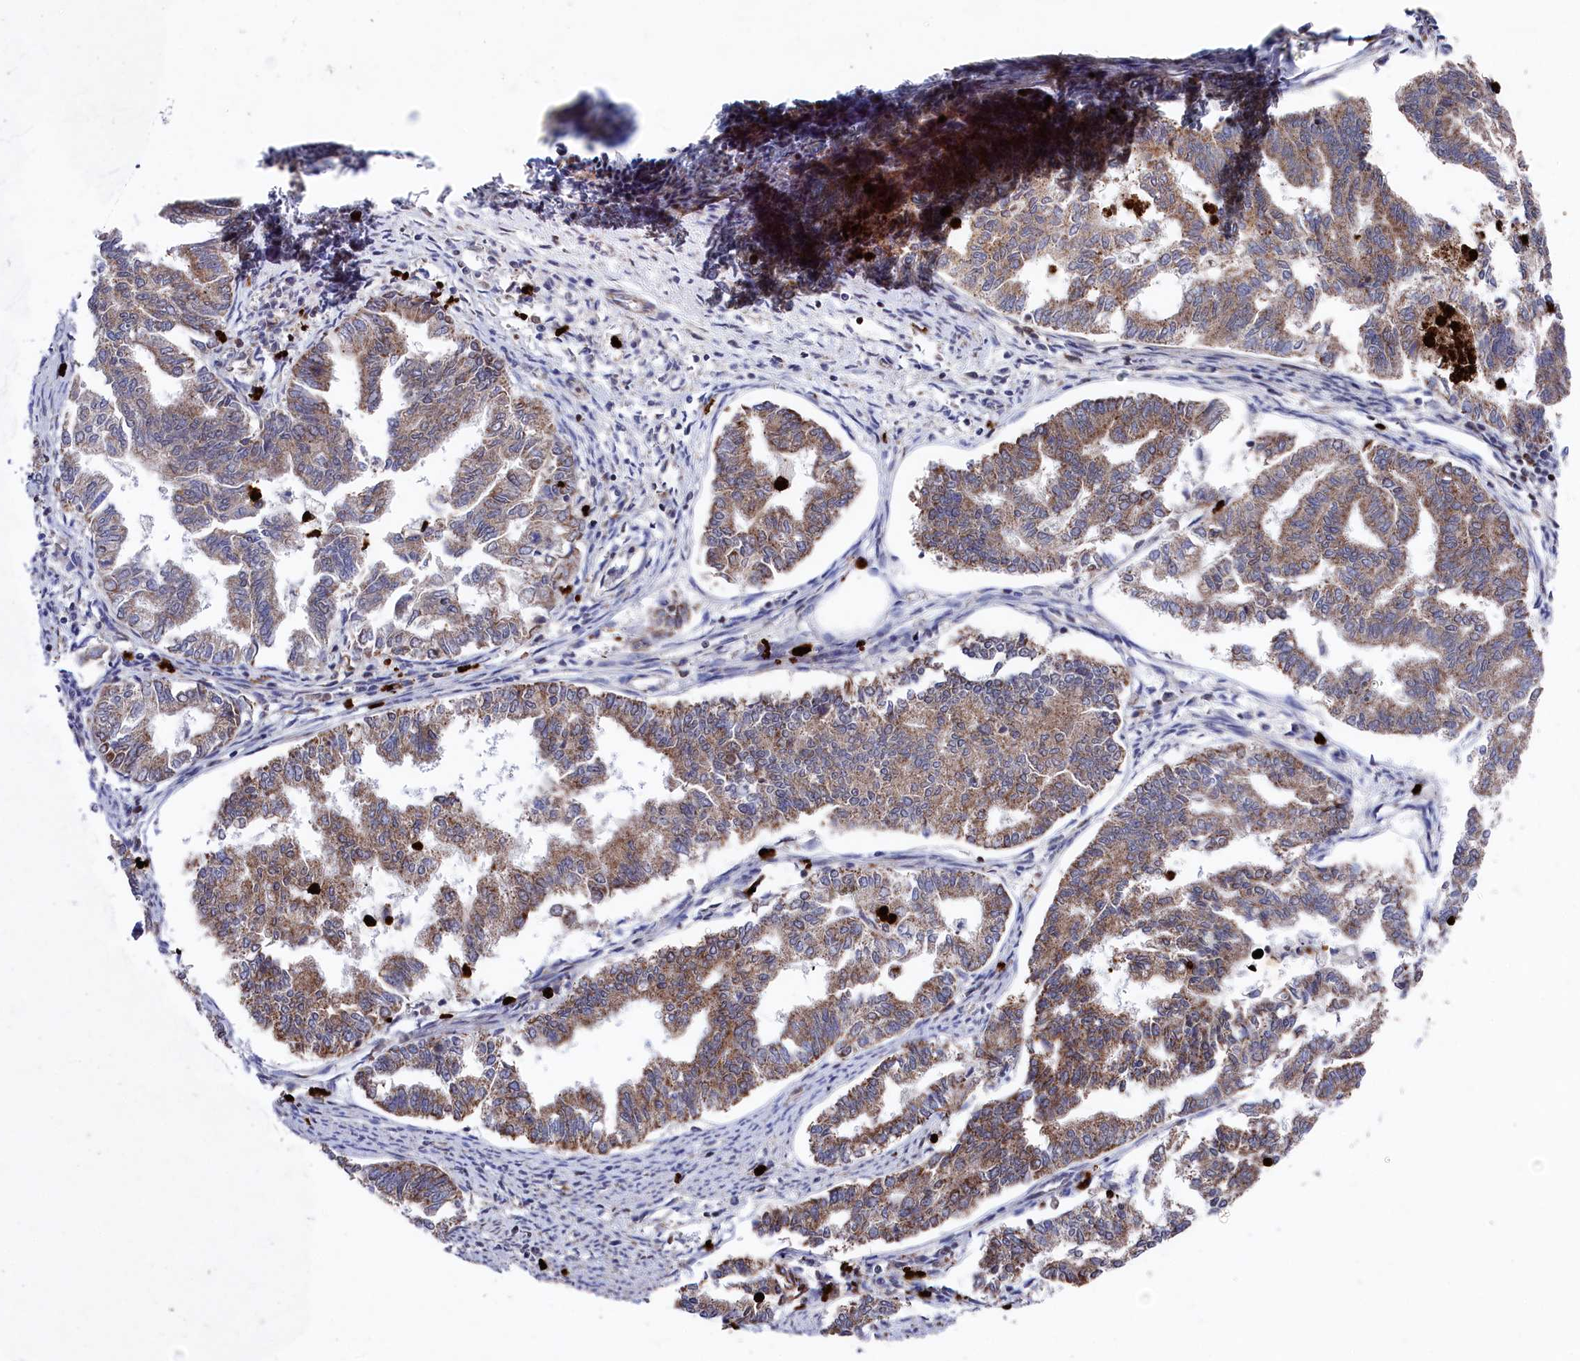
{"staining": {"intensity": "moderate", "quantity": ">75%", "location": "cytoplasmic/membranous"}, "tissue": "endometrial cancer", "cell_type": "Tumor cells", "image_type": "cancer", "snomed": [{"axis": "morphology", "description": "Adenocarcinoma, NOS"}, {"axis": "topography", "description": "Endometrium"}], "caption": "This is an image of immunohistochemistry staining of adenocarcinoma (endometrial), which shows moderate staining in the cytoplasmic/membranous of tumor cells.", "gene": "CHCHD1", "patient": {"sex": "female", "age": 79}}